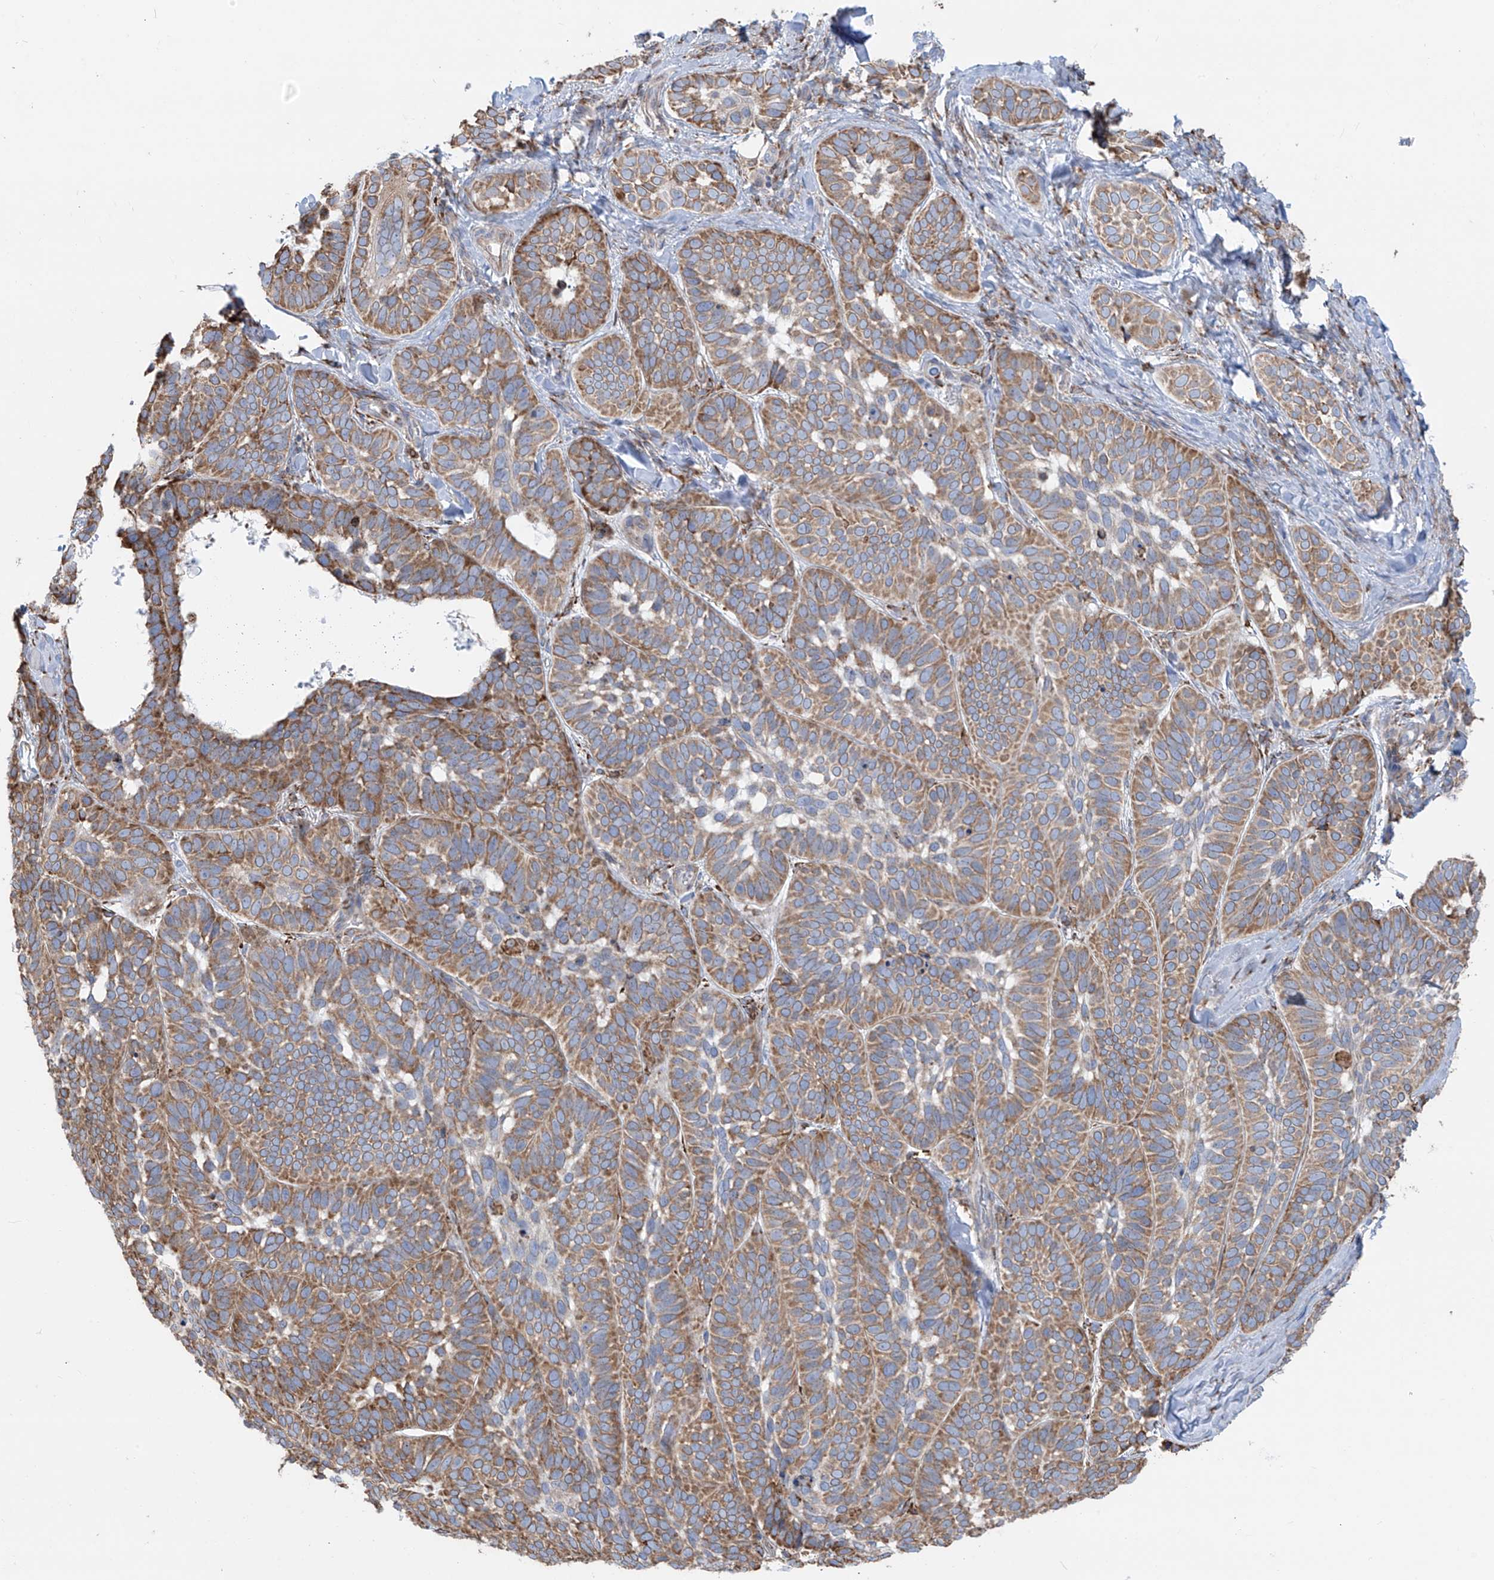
{"staining": {"intensity": "moderate", "quantity": ">75%", "location": "cytoplasmic/membranous"}, "tissue": "skin cancer", "cell_type": "Tumor cells", "image_type": "cancer", "snomed": [{"axis": "morphology", "description": "Basal cell carcinoma"}, {"axis": "topography", "description": "Skin"}], "caption": "Immunohistochemical staining of human skin cancer (basal cell carcinoma) demonstrates moderate cytoplasmic/membranous protein staining in approximately >75% of tumor cells.", "gene": "ZNF354C", "patient": {"sex": "male", "age": 62}}